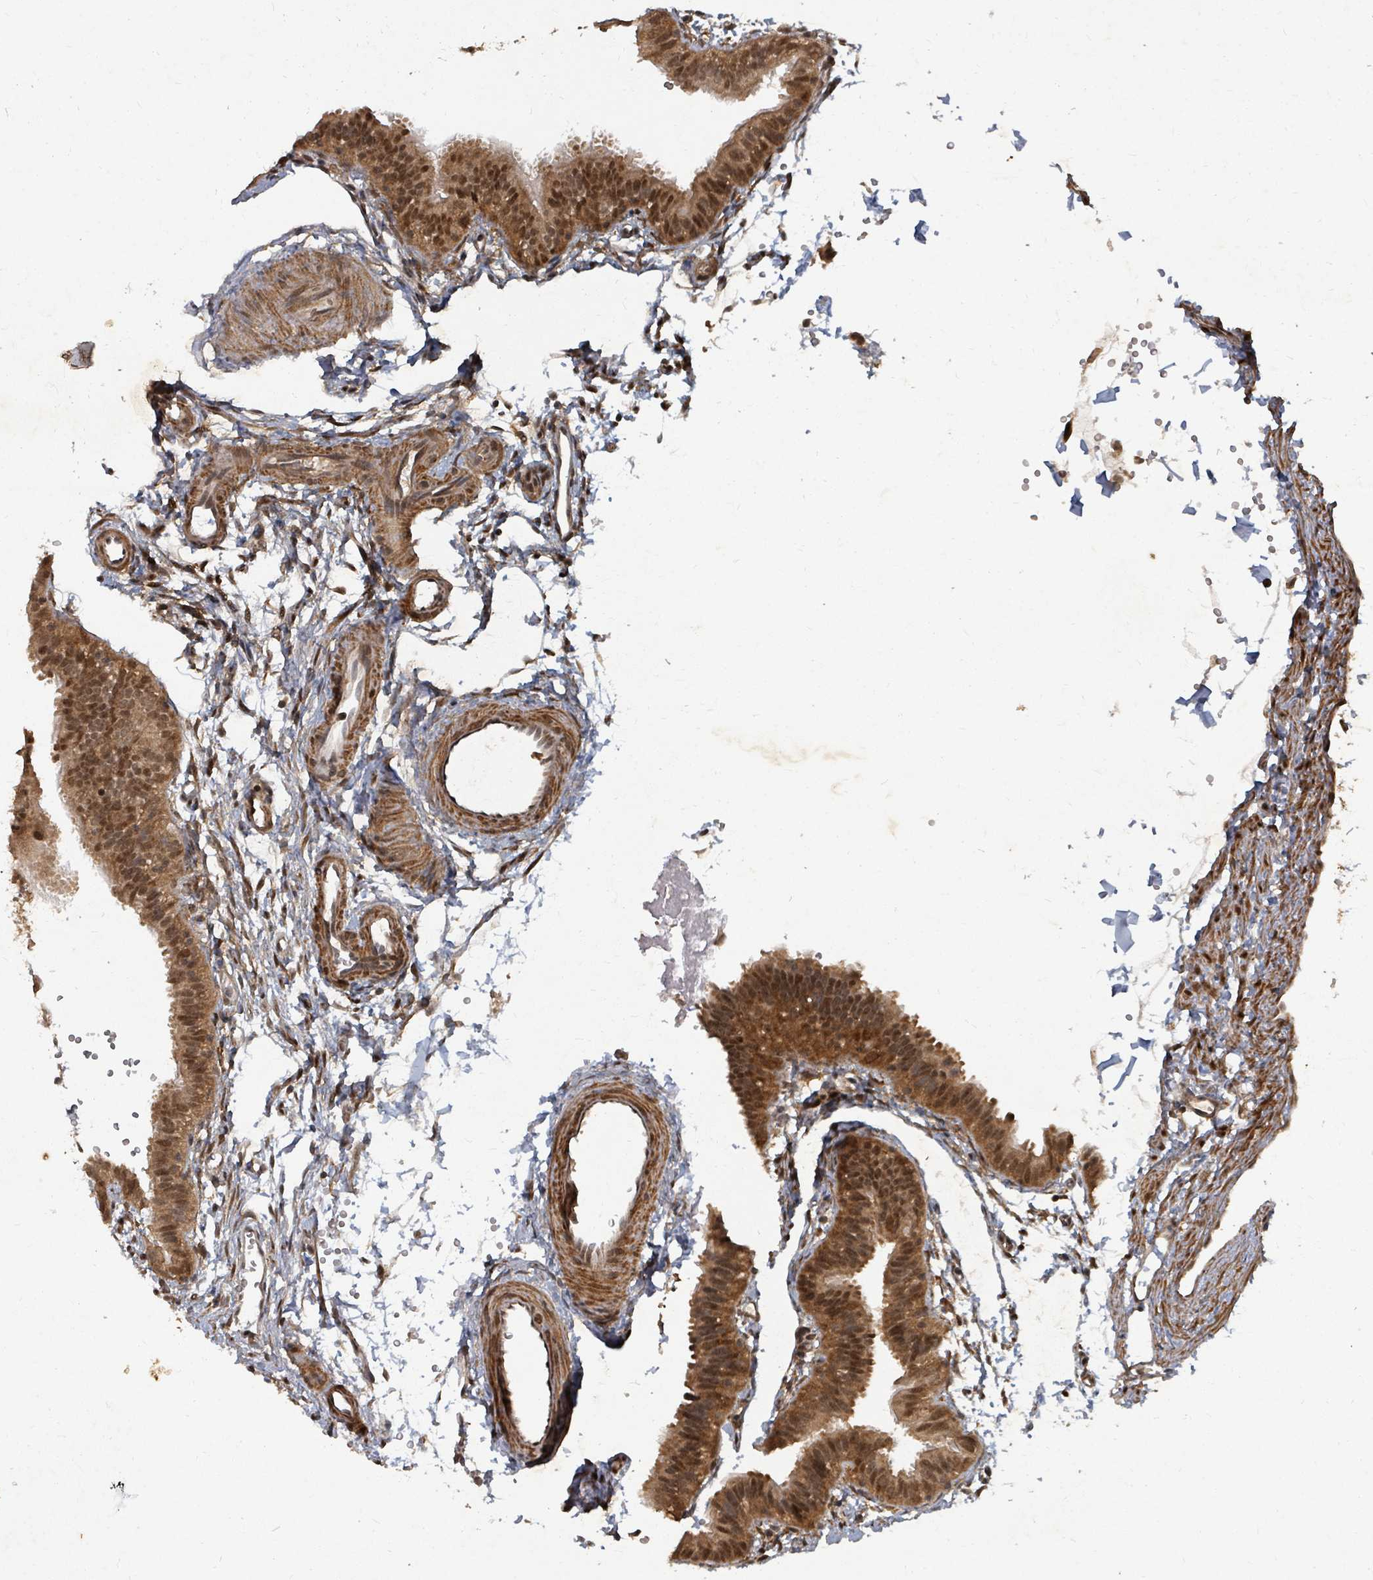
{"staining": {"intensity": "strong", "quantity": ">75%", "location": "cytoplasmic/membranous,nuclear"}, "tissue": "fallopian tube", "cell_type": "Glandular cells", "image_type": "normal", "snomed": [{"axis": "morphology", "description": "Normal tissue, NOS"}, {"axis": "topography", "description": "Fallopian tube"}], "caption": "High-power microscopy captured an immunohistochemistry photomicrograph of benign fallopian tube, revealing strong cytoplasmic/membranous,nuclear staining in about >75% of glandular cells. (DAB (3,3'-diaminobenzidine) IHC with brightfield microscopy, high magnification).", "gene": "KDM4E", "patient": {"sex": "female", "age": 35}}